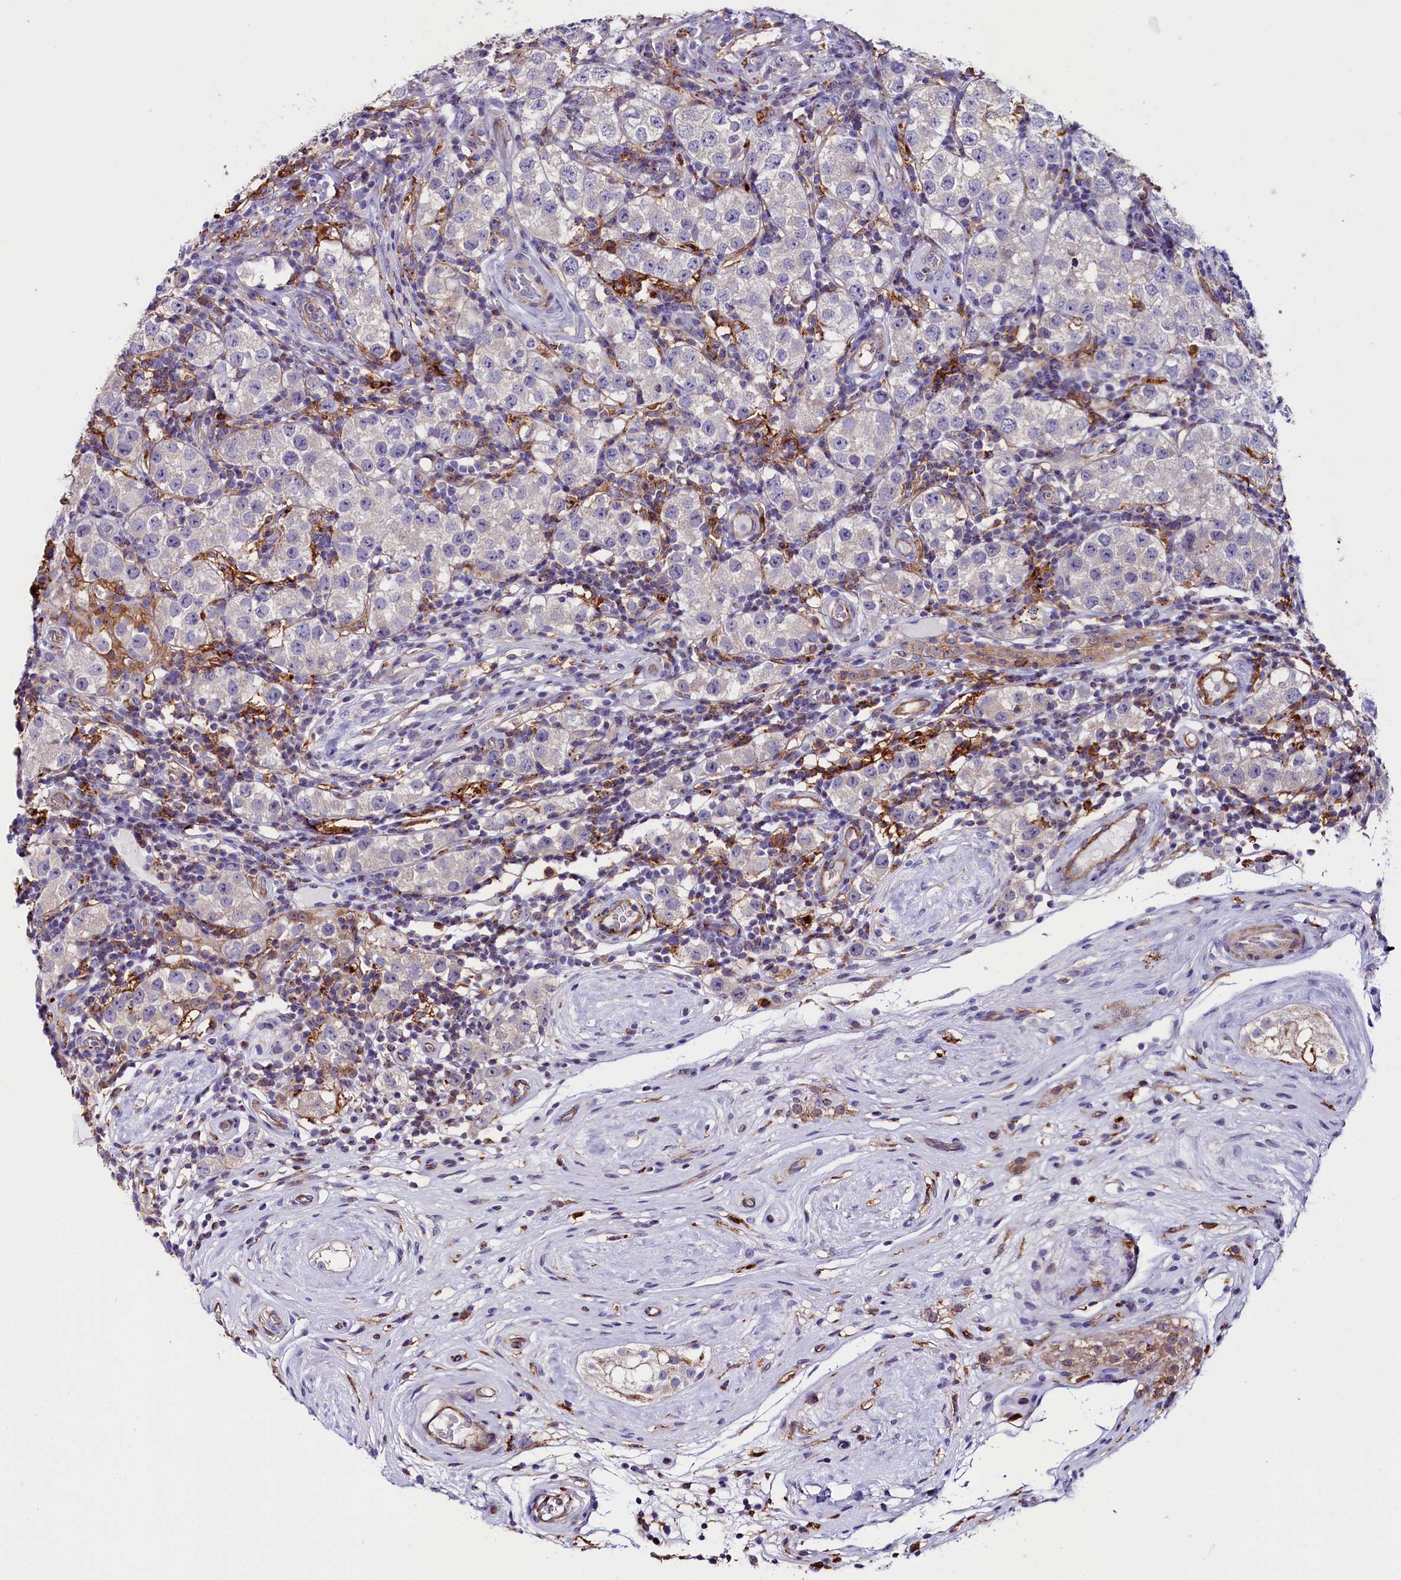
{"staining": {"intensity": "negative", "quantity": "none", "location": "none"}, "tissue": "testis cancer", "cell_type": "Tumor cells", "image_type": "cancer", "snomed": [{"axis": "morphology", "description": "Seminoma, NOS"}, {"axis": "topography", "description": "Testis"}], "caption": "This histopathology image is of seminoma (testis) stained with immunohistochemistry to label a protein in brown with the nuclei are counter-stained blue. There is no positivity in tumor cells. The staining was performed using DAB (3,3'-diaminobenzidine) to visualize the protein expression in brown, while the nuclei were stained in blue with hematoxylin (Magnification: 20x).", "gene": "IL20RA", "patient": {"sex": "male", "age": 34}}